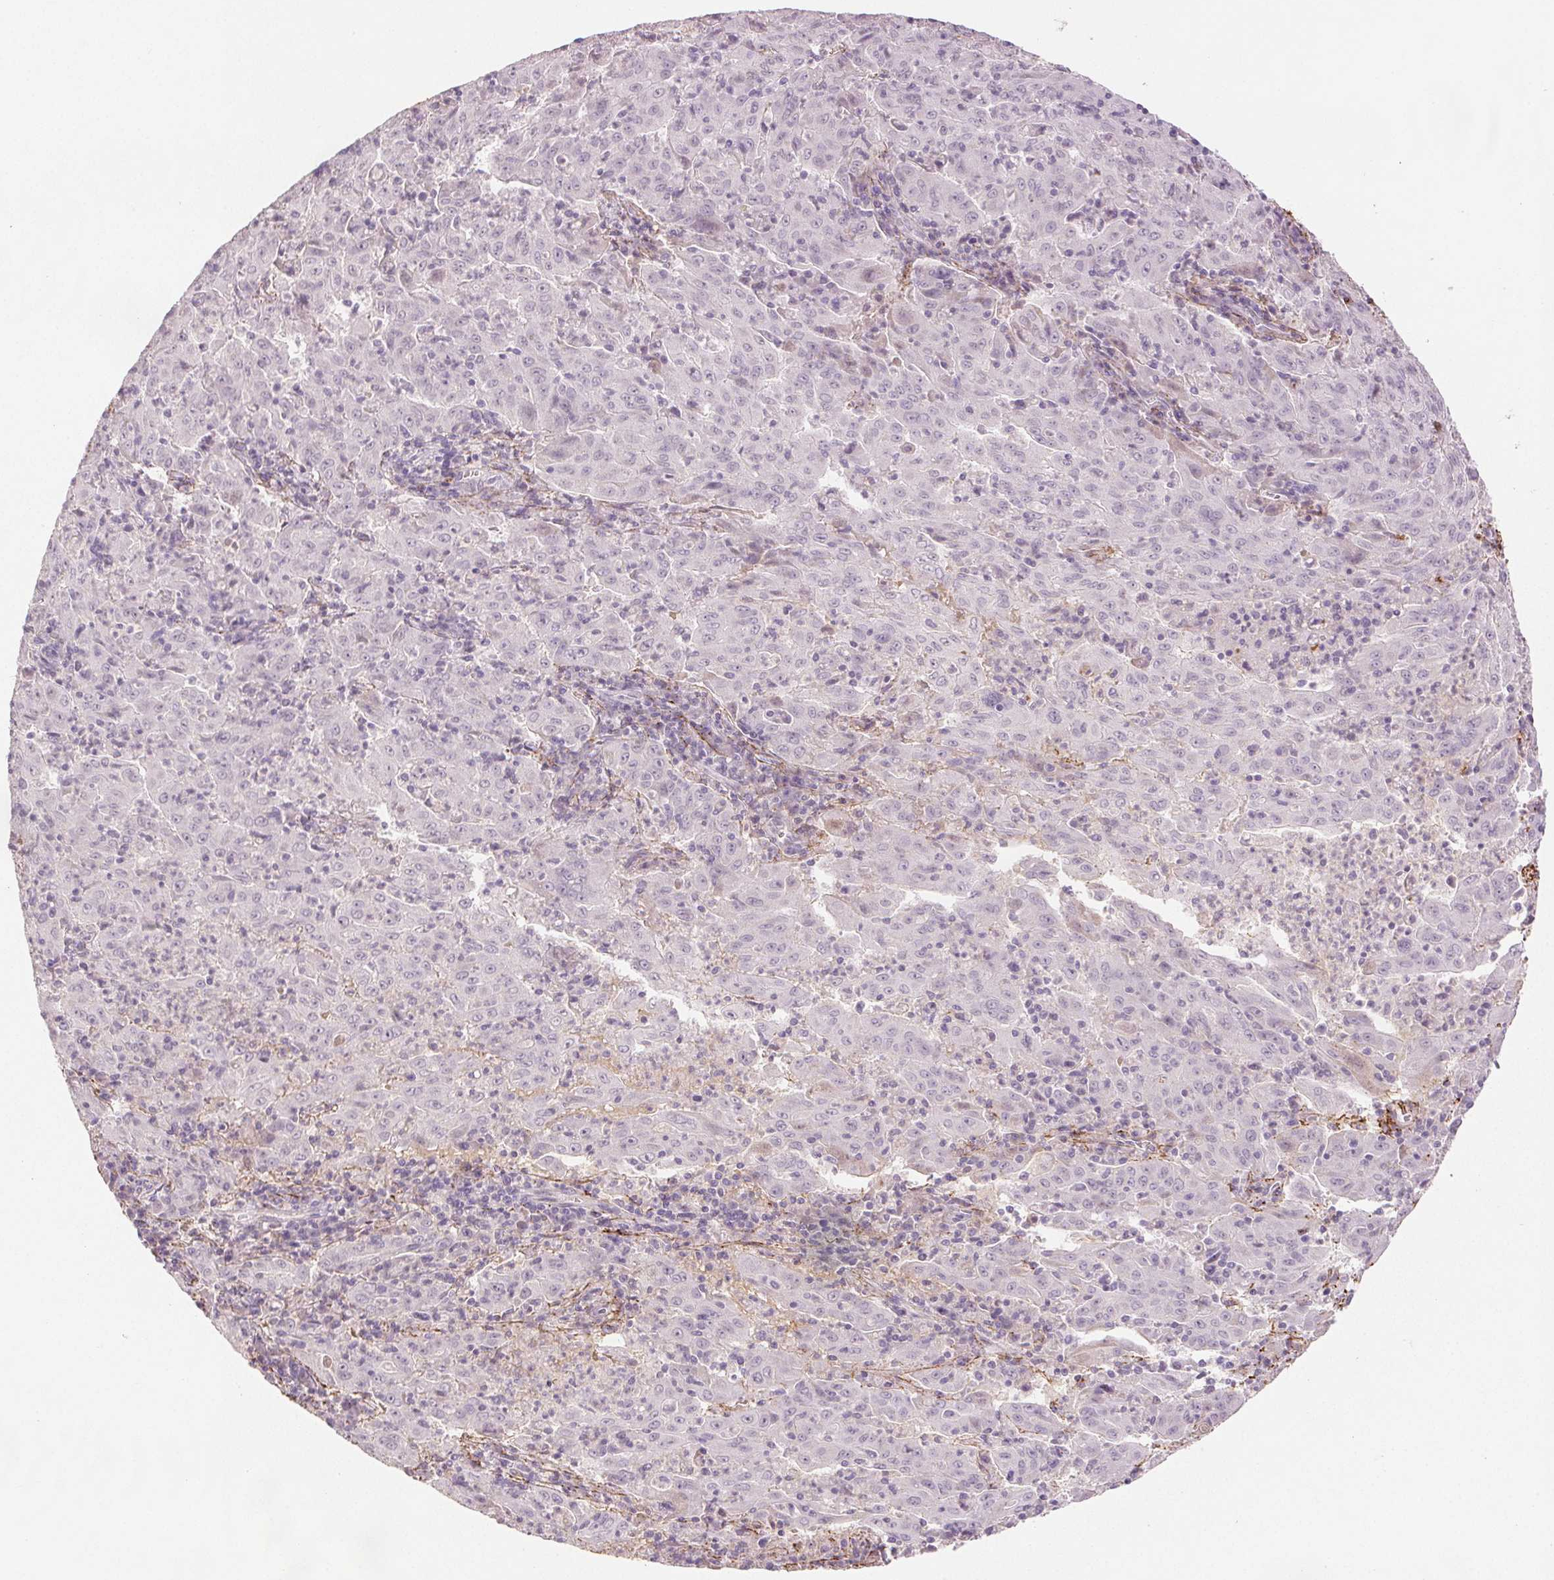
{"staining": {"intensity": "negative", "quantity": "none", "location": "none"}, "tissue": "pancreatic cancer", "cell_type": "Tumor cells", "image_type": "cancer", "snomed": [{"axis": "morphology", "description": "Adenocarcinoma, NOS"}, {"axis": "topography", "description": "Pancreas"}], "caption": "IHC micrograph of neoplastic tissue: human pancreatic adenocarcinoma stained with DAB reveals no significant protein staining in tumor cells. (DAB (3,3'-diaminobenzidine) immunohistochemistry visualized using brightfield microscopy, high magnification).", "gene": "FBN1", "patient": {"sex": "male", "age": 63}}